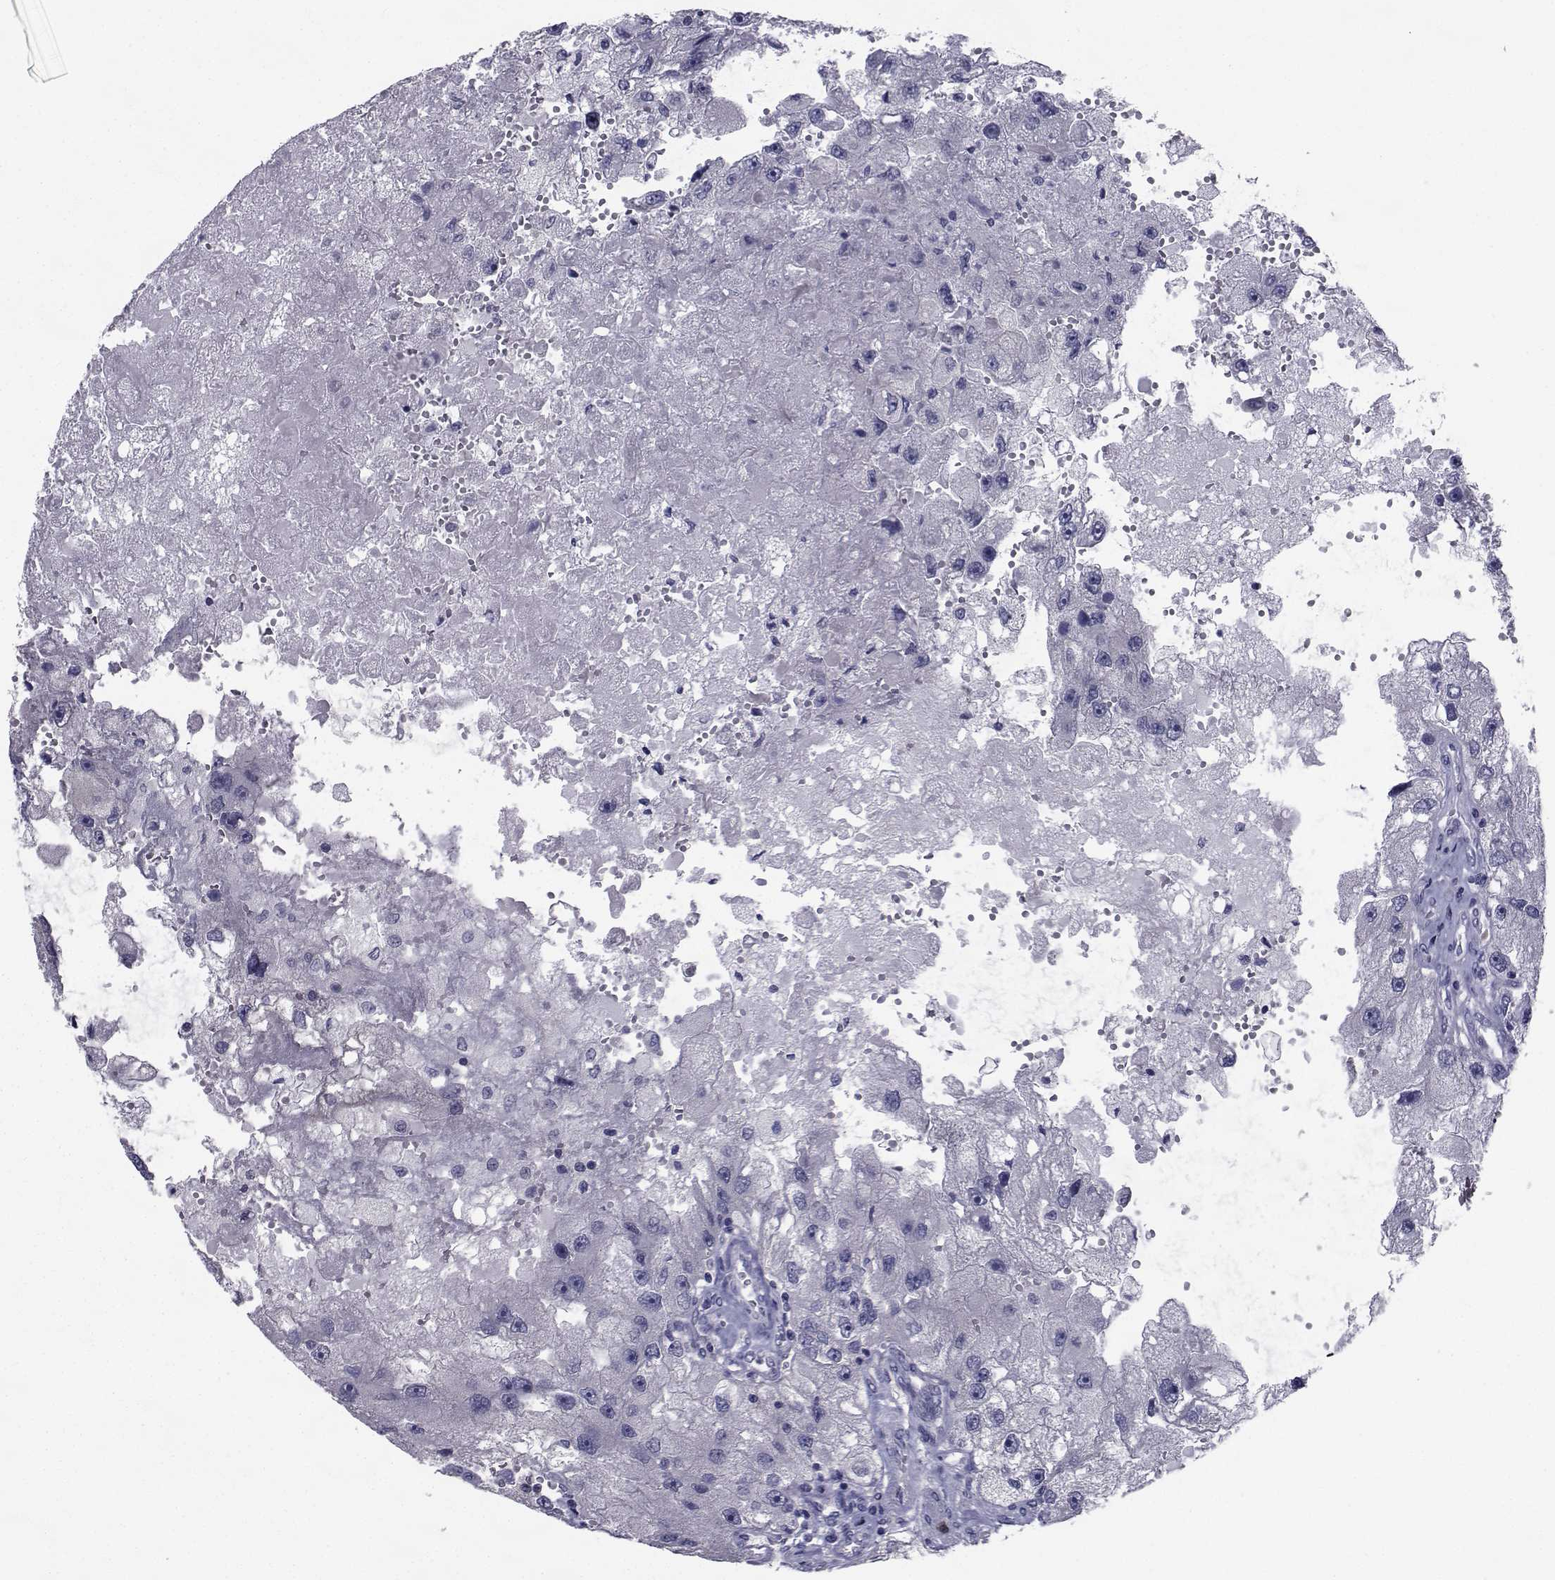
{"staining": {"intensity": "negative", "quantity": "none", "location": "none"}, "tissue": "renal cancer", "cell_type": "Tumor cells", "image_type": "cancer", "snomed": [{"axis": "morphology", "description": "Adenocarcinoma, NOS"}, {"axis": "topography", "description": "Kidney"}], "caption": "Protein analysis of renal cancer (adenocarcinoma) demonstrates no significant positivity in tumor cells.", "gene": "CHRNA1", "patient": {"sex": "male", "age": 63}}